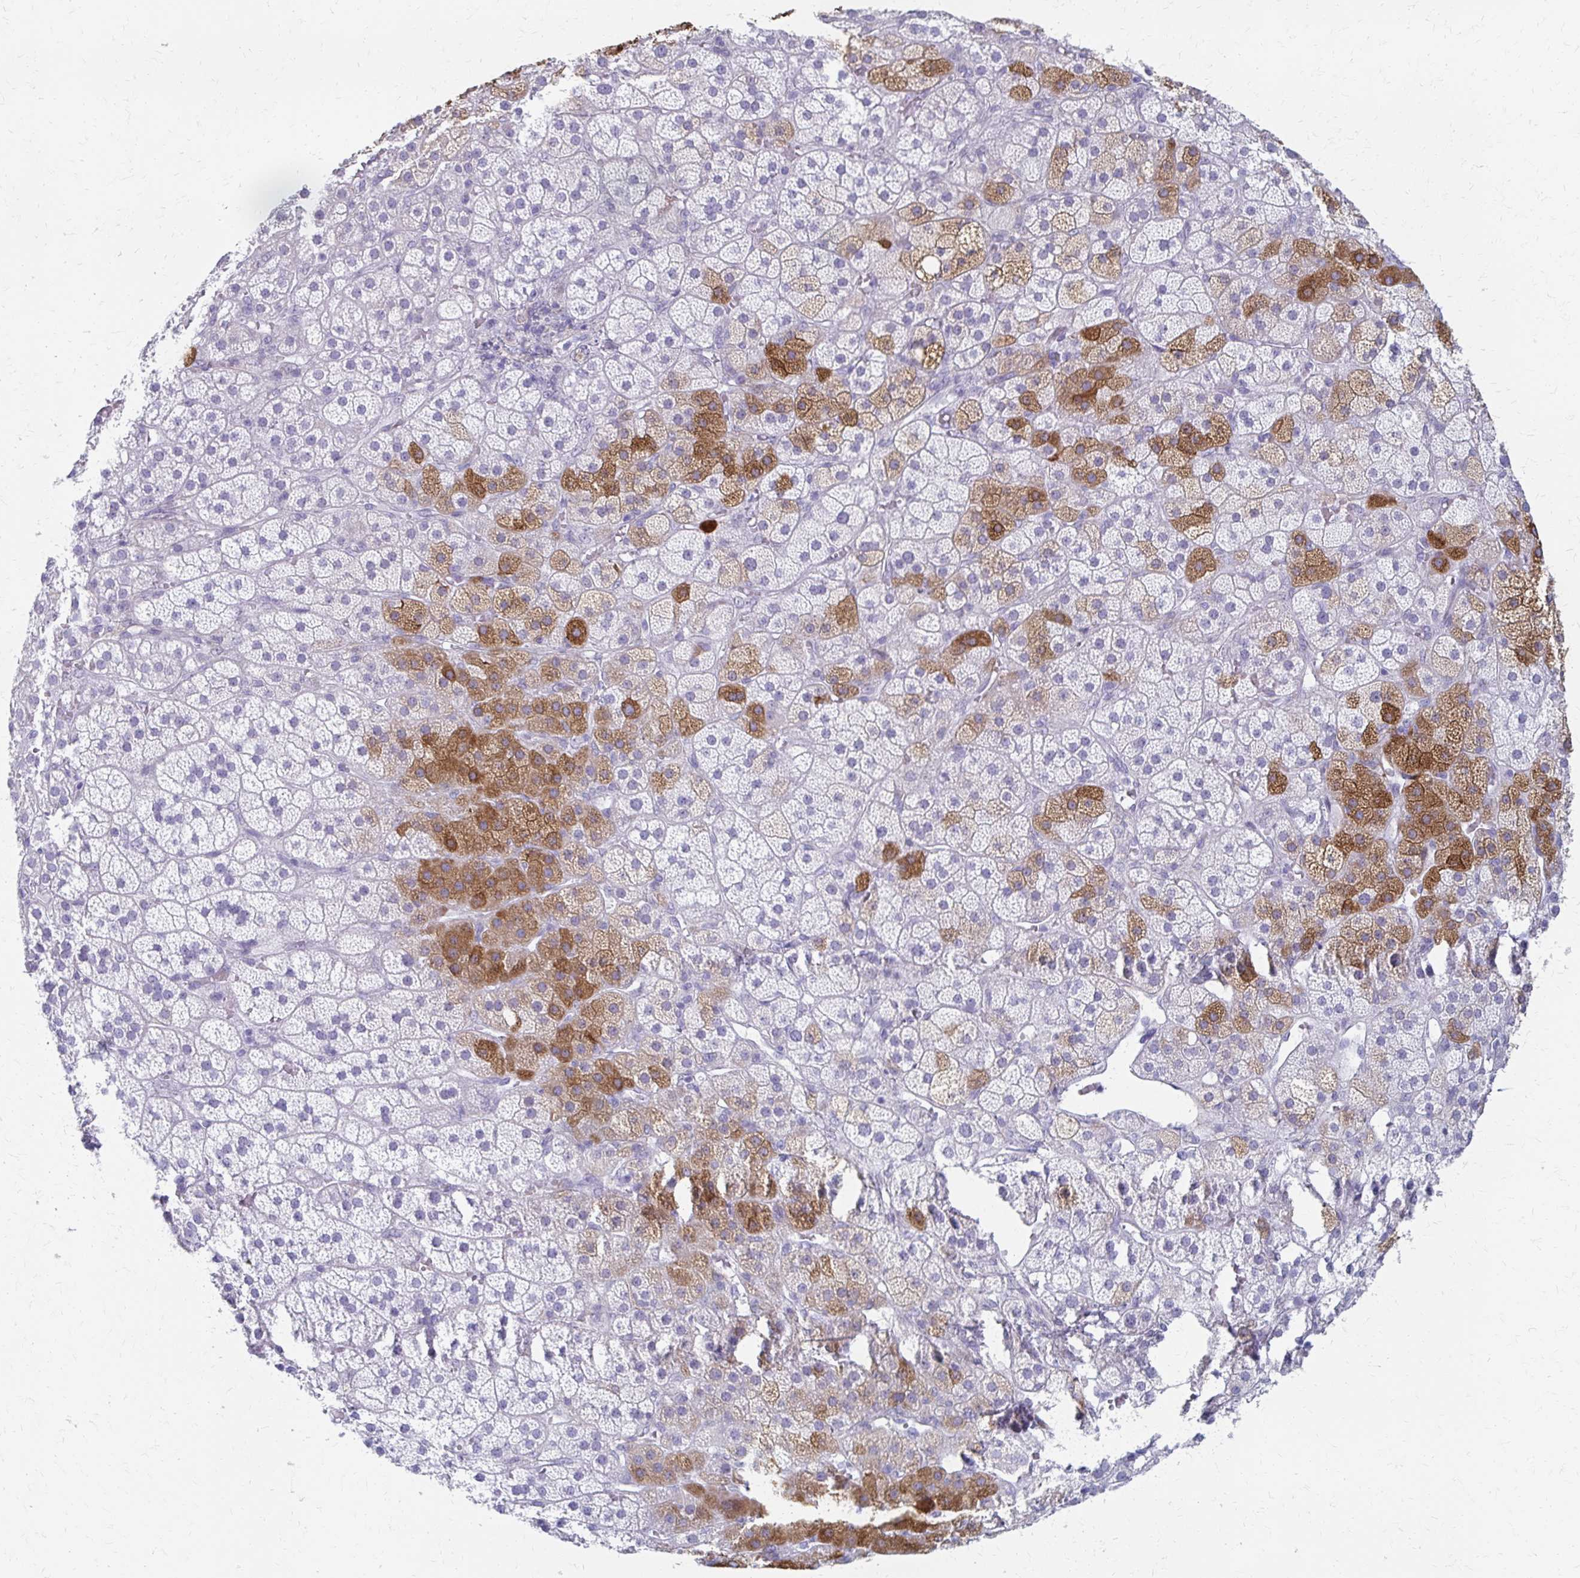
{"staining": {"intensity": "strong", "quantity": "<25%", "location": "cytoplasmic/membranous"}, "tissue": "adrenal gland", "cell_type": "Glandular cells", "image_type": "normal", "snomed": [{"axis": "morphology", "description": "Normal tissue, NOS"}, {"axis": "topography", "description": "Adrenal gland"}], "caption": "Glandular cells demonstrate medium levels of strong cytoplasmic/membranous expression in about <25% of cells in benign human adrenal gland. (Brightfield microscopy of DAB IHC at high magnification).", "gene": "CYB5A", "patient": {"sex": "male", "age": 57}}